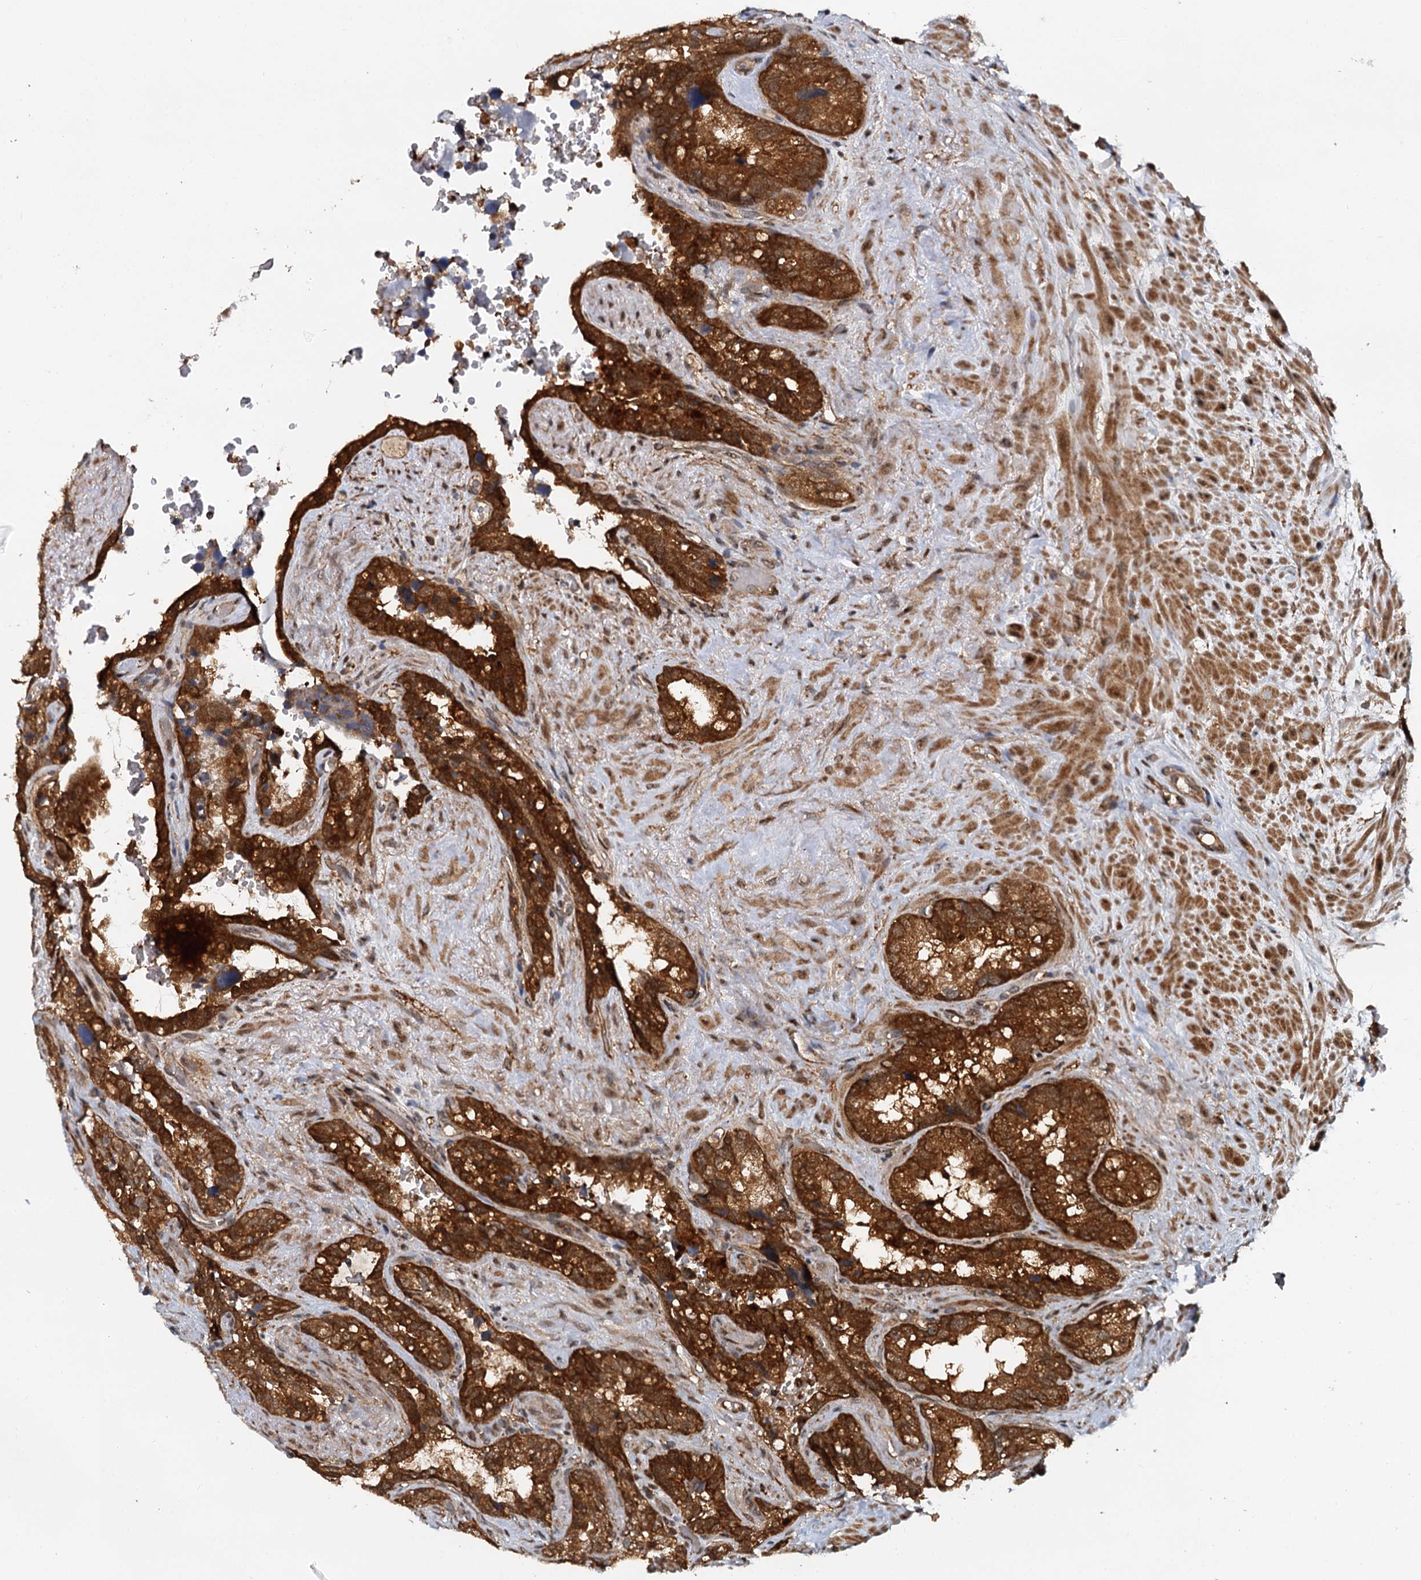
{"staining": {"intensity": "strong", "quantity": ">75%", "location": "cytoplasmic/membranous"}, "tissue": "seminal vesicle", "cell_type": "Glandular cells", "image_type": "normal", "snomed": [{"axis": "morphology", "description": "Normal tissue, NOS"}, {"axis": "topography", "description": "Seminal veicle"}], "caption": "A high-resolution photomicrograph shows immunohistochemistry (IHC) staining of benign seminal vesicle, which displays strong cytoplasmic/membranous staining in approximately >75% of glandular cells.", "gene": "STUB1", "patient": {"sex": "male", "age": 80}}